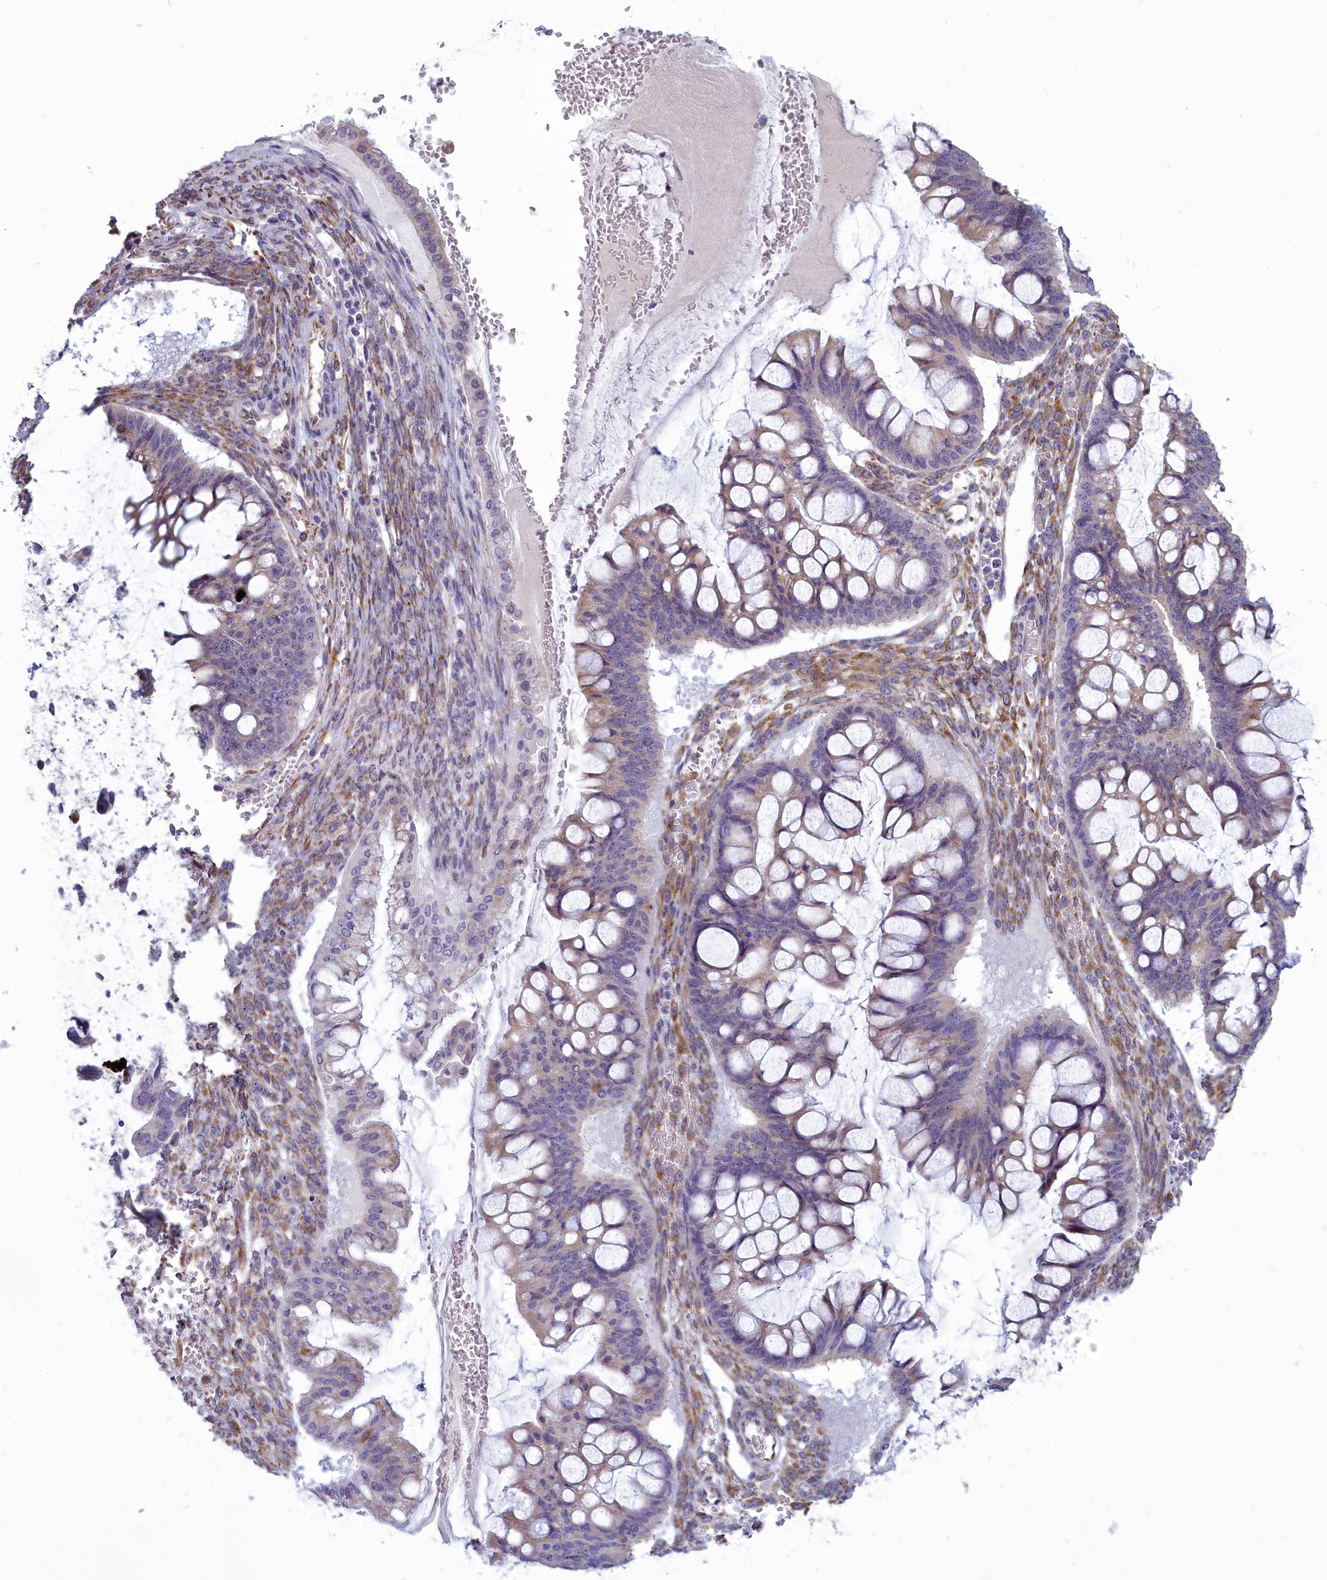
{"staining": {"intensity": "weak", "quantity": "25%-75%", "location": "cytoplasmic/membranous"}, "tissue": "ovarian cancer", "cell_type": "Tumor cells", "image_type": "cancer", "snomed": [{"axis": "morphology", "description": "Cystadenocarcinoma, mucinous, NOS"}, {"axis": "topography", "description": "Ovary"}], "caption": "Ovarian cancer (mucinous cystadenocarcinoma) stained for a protein (brown) shows weak cytoplasmic/membranous positive staining in approximately 25%-75% of tumor cells.", "gene": "CENATAC", "patient": {"sex": "female", "age": 73}}